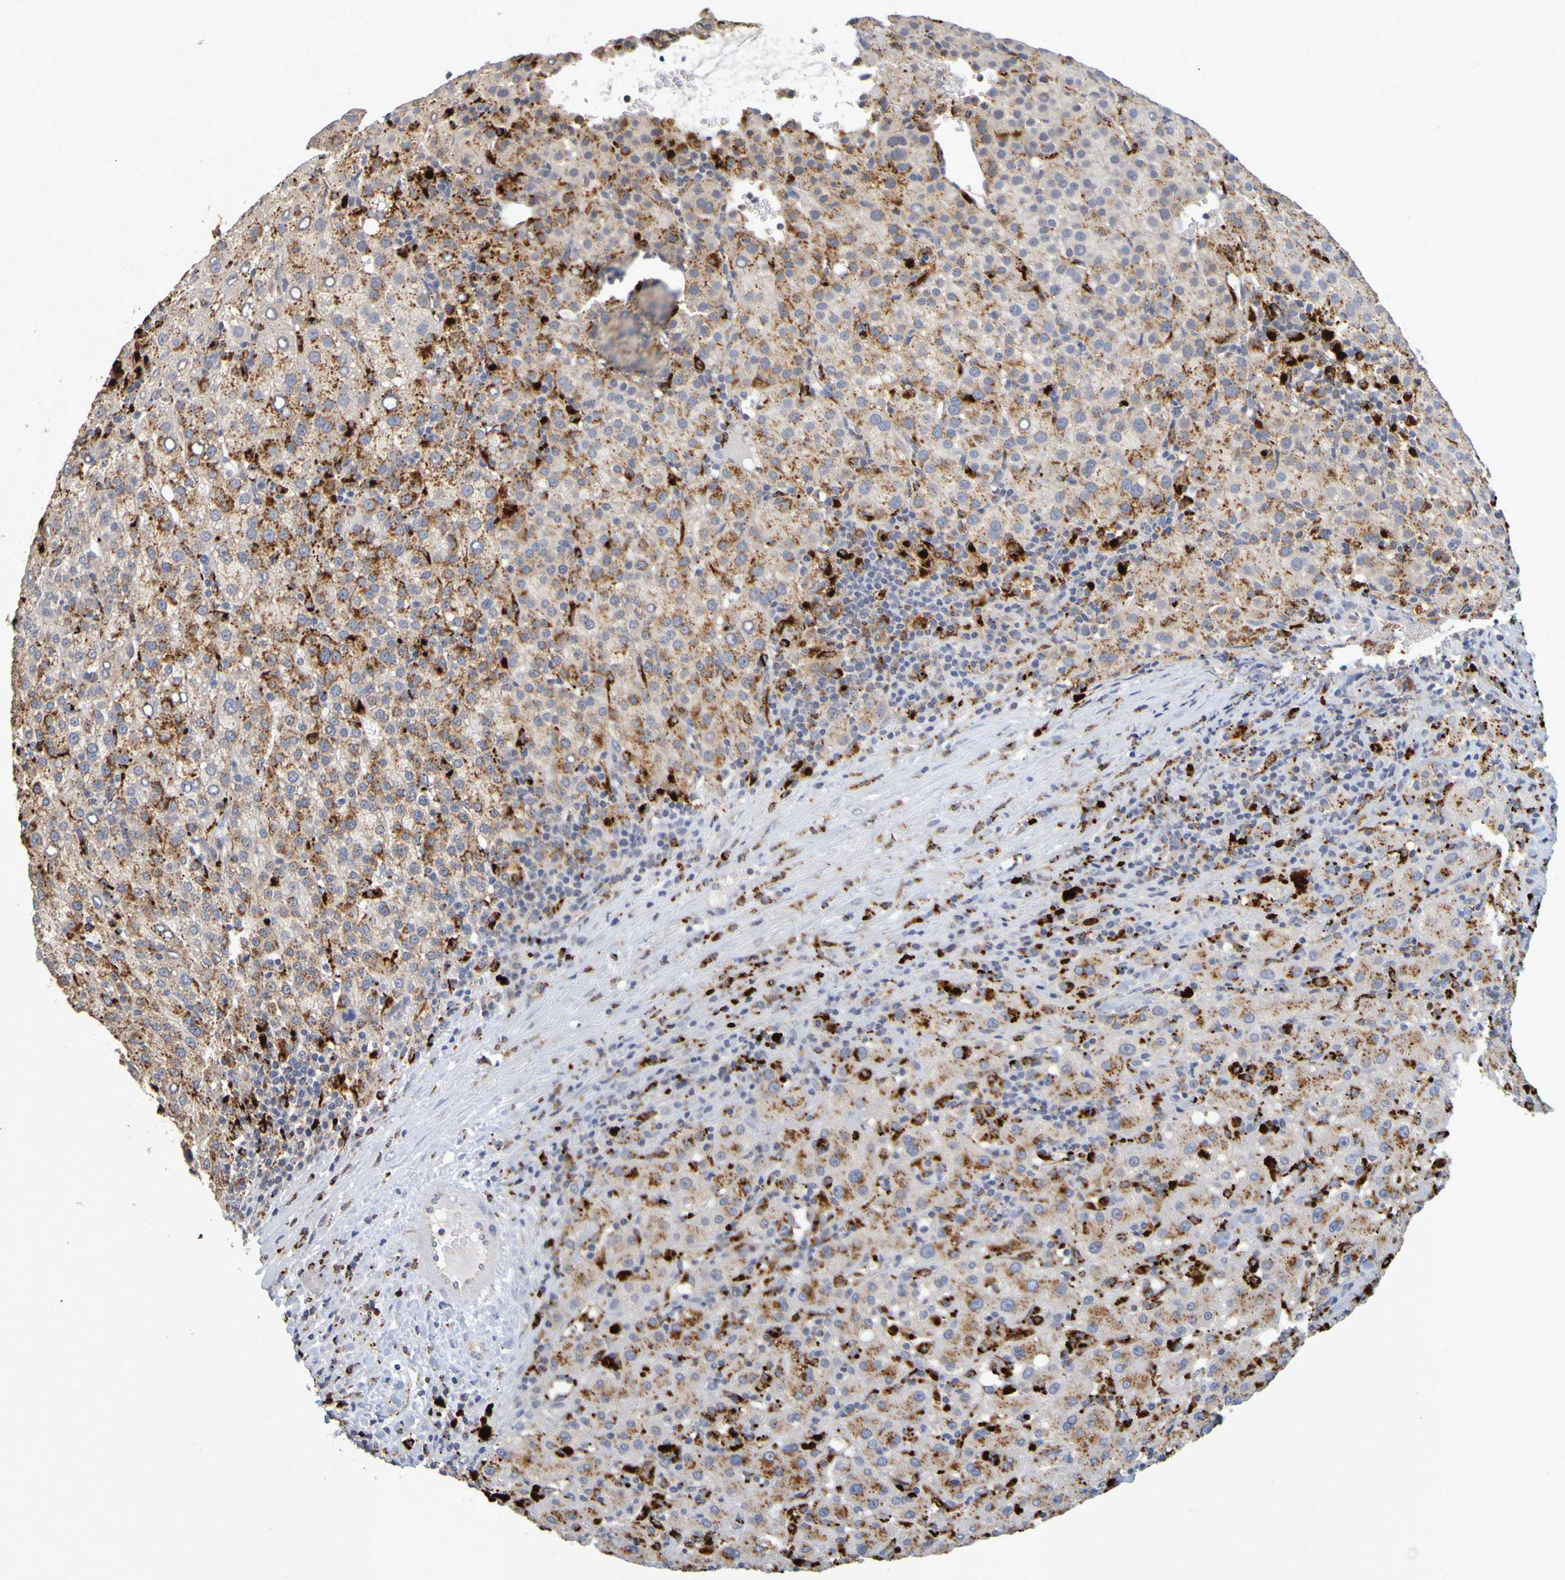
{"staining": {"intensity": "moderate", "quantity": "25%-75%", "location": "cytoplasmic/membranous"}, "tissue": "liver cancer", "cell_type": "Tumor cells", "image_type": "cancer", "snomed": [{"axis": "morphology", "description": "Carcinoma, Hepatocellular, NOS"}, {"axis": "topography", "description": "Liver"}], "caption": "A photomicrograph showing moderate cytoplasmic/membranous staining in about 25%-75% of tumor cells in liver cancer (hepatocellular carcinoma), as visualized by brown immunohistochemical staining.", "gene": "TPH1", "patient": {"sex": "female", "age": 58}}